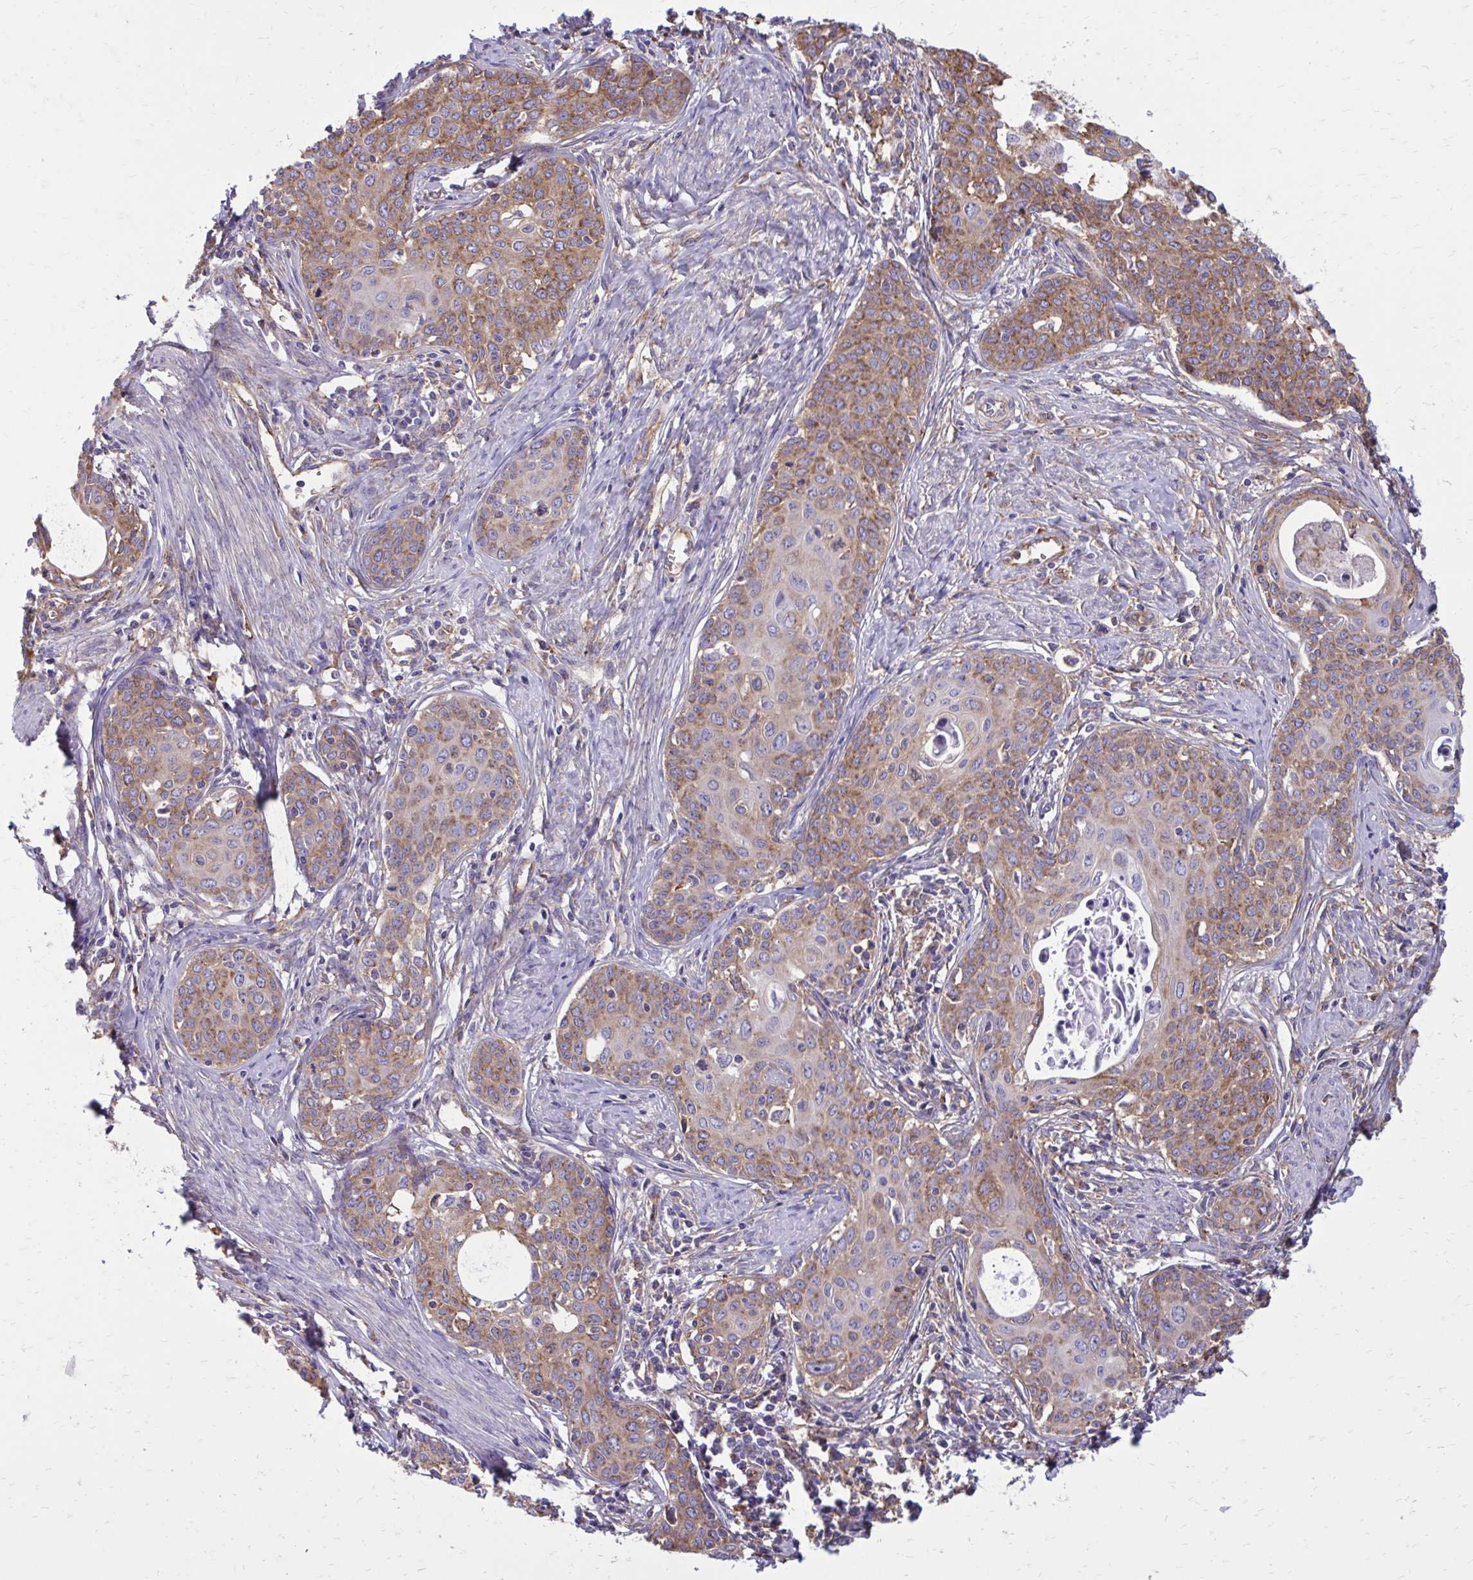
{"staining": {"intensity": "moderate", "quantity": "25%-75%", "location": "cytoplasmic/membranous"}, "tissue": "cervical cancer", "cell_type": "Tumor cells", "image_type": "cancer", "snomed": [{"axis": "morphology", "description": "Squamous cell carcinoma, NOS"}, {"axis": "morphology", "description": "Adenocarcinoma, NOS"}, {"axis": "topography", "description": "Cervix"}], "caption": "A high-resolution micrograph shows immunohistochemistry staining of cervical cancer, which displays moderate cytoplasmic/membranous positivity in about 25%-75% of tumor cells.", "gene": "CLTA", "patient": {"sex": "female", "age": 52}}